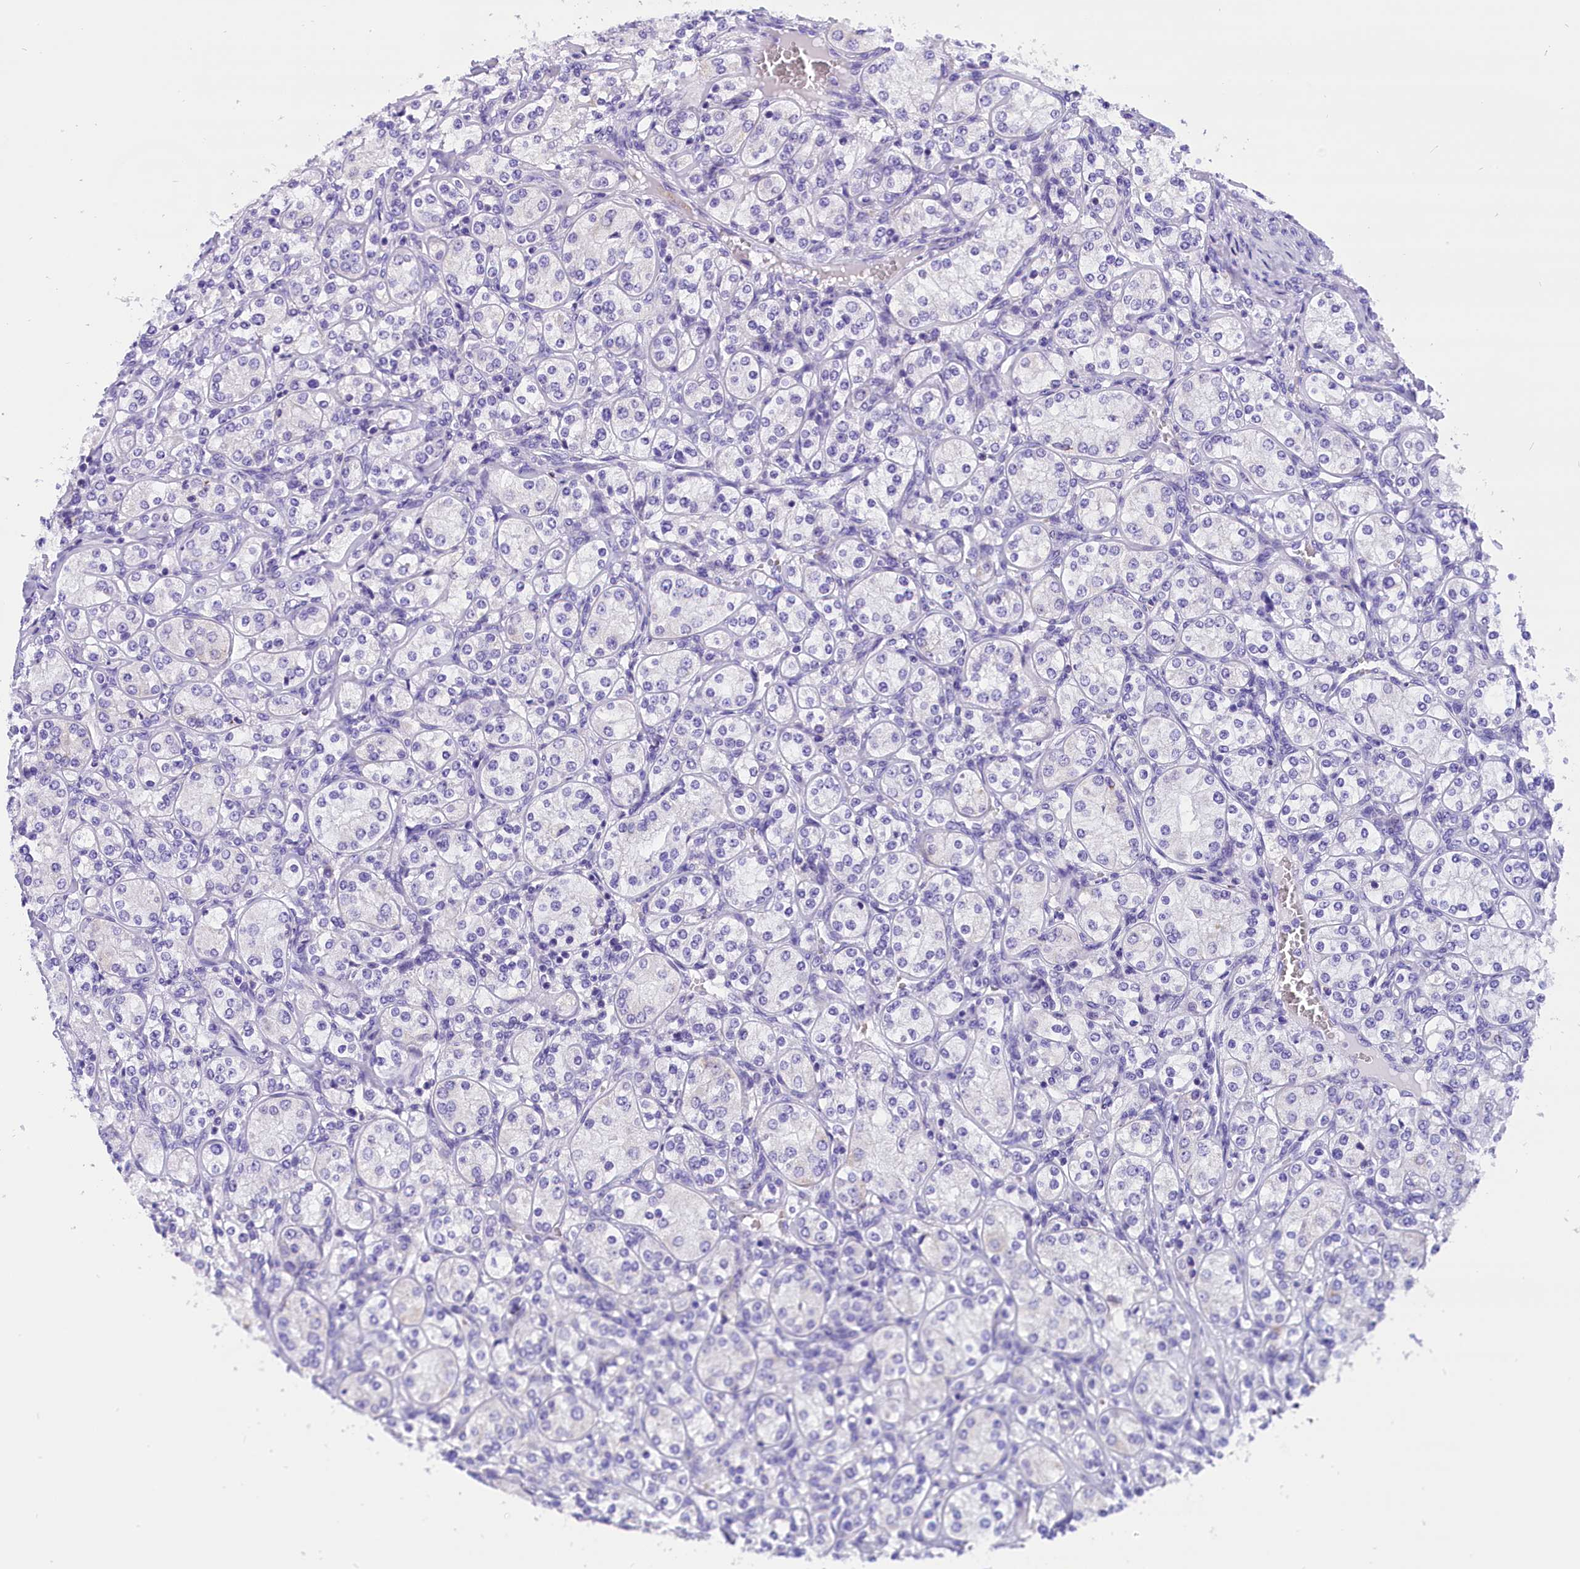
{"staining": {"intensity": "moderate", "quantity": "<25%", "location": "cytoplasmic/membranous"}, "tissue": "renal cancer", "cell_type": "Tumor cells", "image_type": "cancer", "snomed": [{"axis": "morphology", "description": "Adenocarcinoma, NOS"}, {"axis": "topography", "description": "Kidney"}], "caption": "This image reveals adenocarcinoma (renal) stained with immunohistochemistry to label a protein in brown. The cytoplasmic/membranous of tumor cells show moderate positivity for the protein. Nuclei are counter-stained blue.", "gene": "ABAT", "patient": {"sex": "male", "age": 77}}